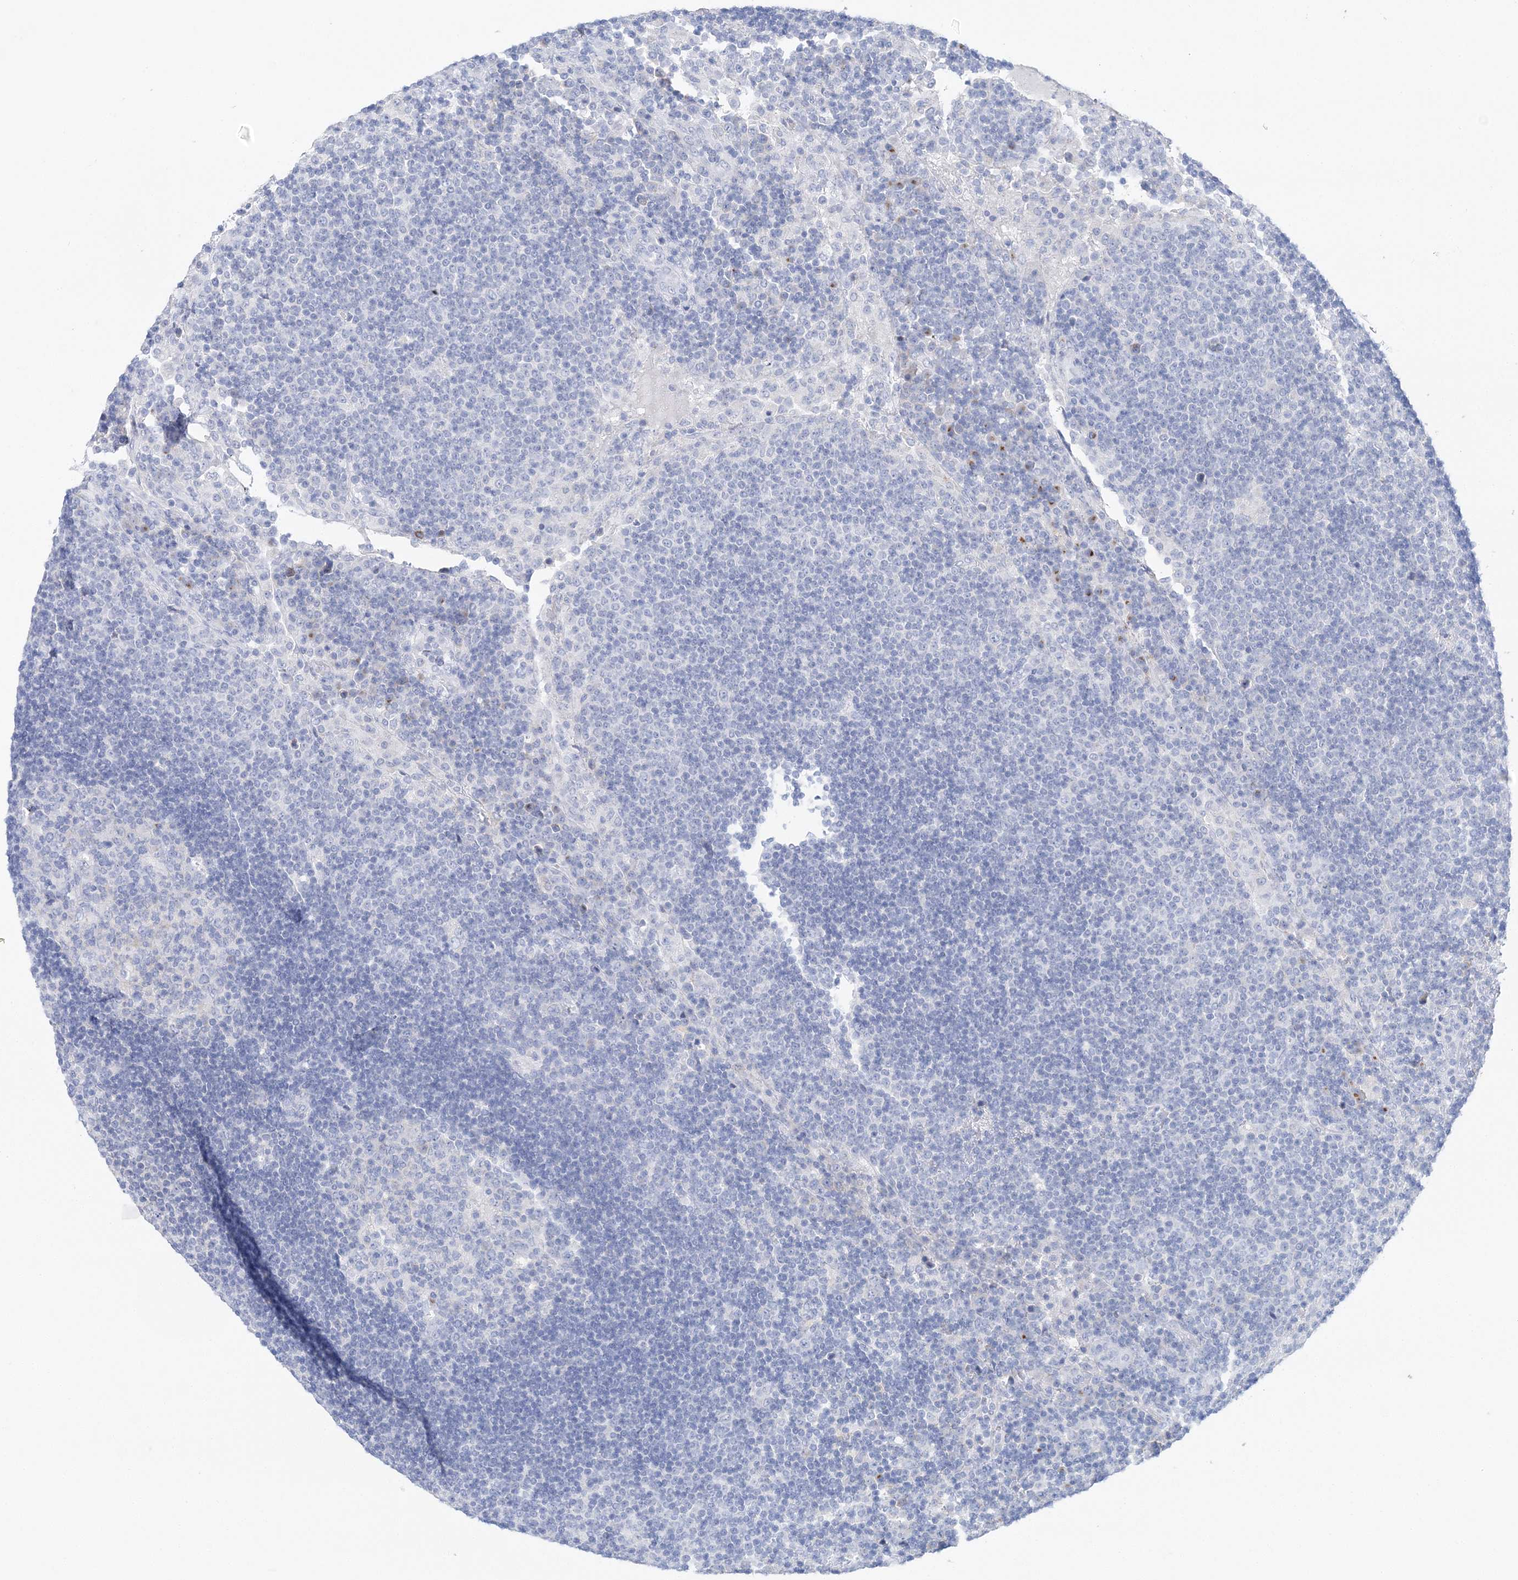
{"staining": {"intensity": "negative", "quantity": "none", "location": "none"}, "tissue": "lymph node", "cell_type": "Germinal center cells", "image_type": "normal", "snomed": [{"axis": "morphology", "description": "Normal tissue, NOS"}, {"axis": "topography", "description": "Lymph node"}], "caption": "Germinal center cells are negative for protein expression in unremarkable human lymph node. The staining is performed using DAB (3,3'-diaminobenzidine) brown chromogen with nuclei counter-stained in using hematoxylin.", "gene": "SLC5A6", "patient": {"sex": "female", "age": 53}}